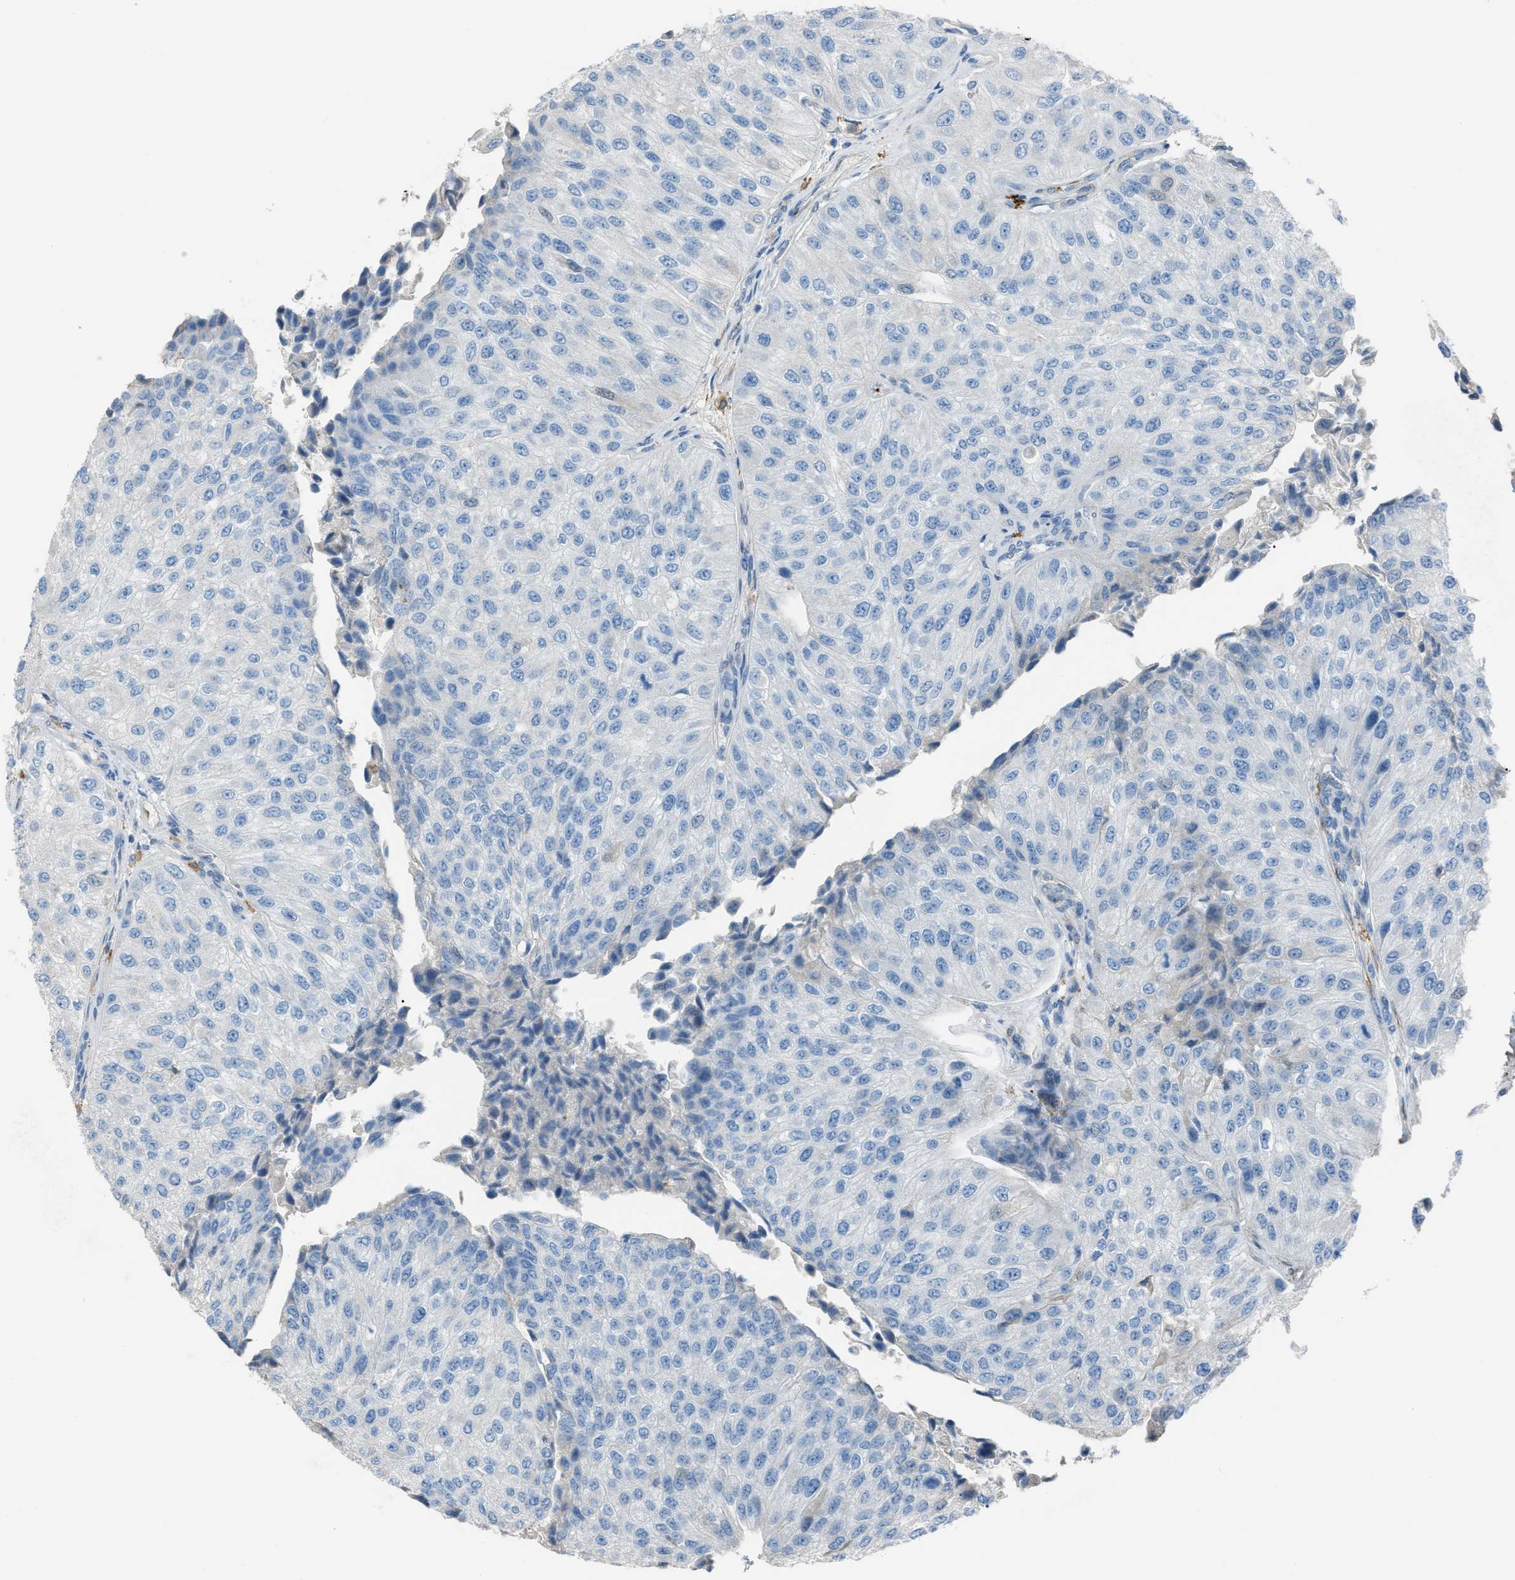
{"staining": {"intensity": "negative", "quantity": "none", "location": "none"}, "tissue": "urothelial cancer", "cell_type": "Tumor cells", "image_type": "cancer", "snomed": [{"axis": "morphology", "description": "Urothelial carcinoma, High grade"}, {"axis": "topography", "description": "Kidney"}, {"axis": "topography", "description": "Urinary bladder"}], "caption": "IHC micrograph of urothelial cancer stained for a protein (brown), which exhibits no staining in tumor cells.", "gene": "SLC22A15", "patient": {"sex": "male", "age": 77}}